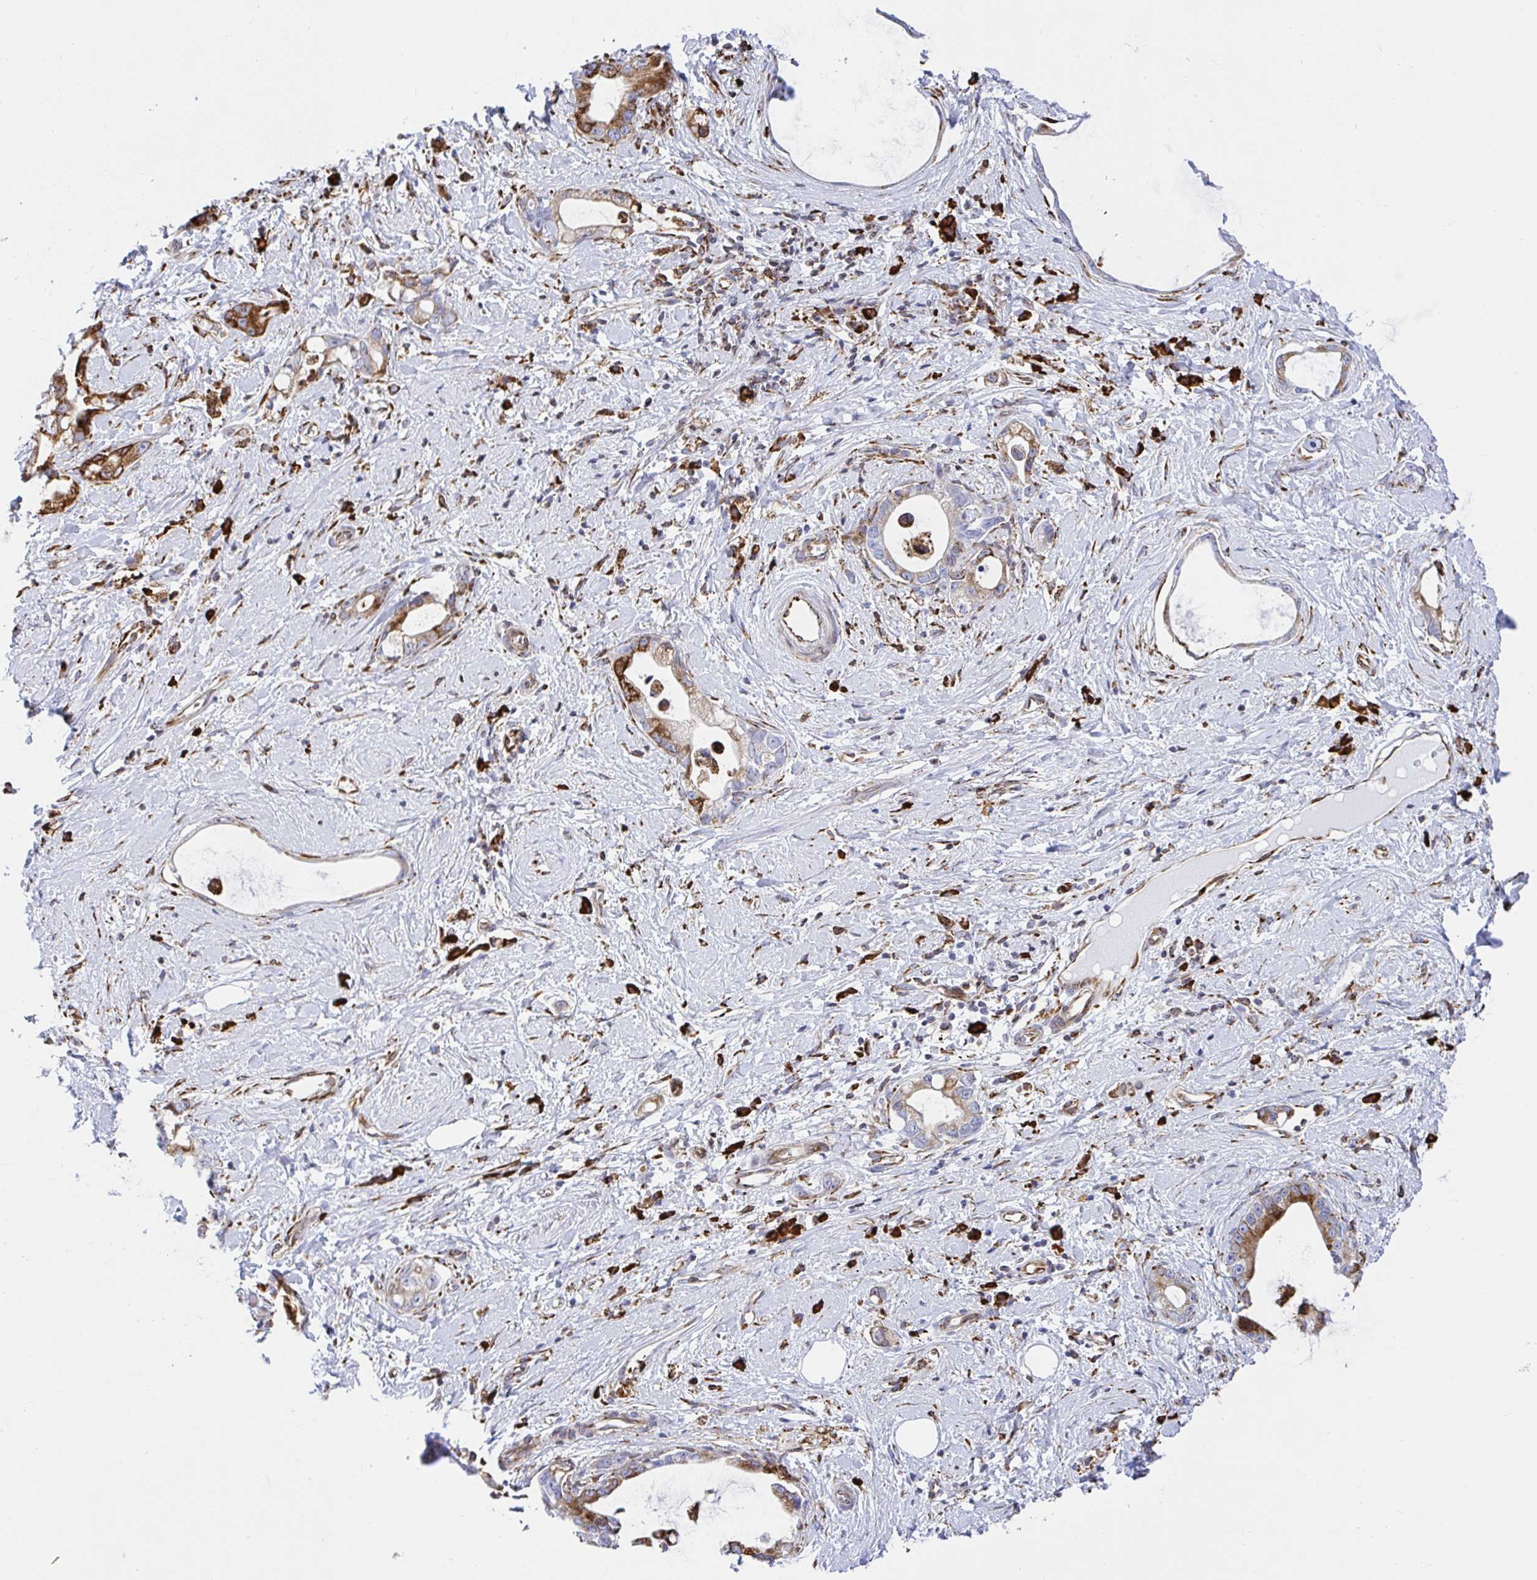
{"staining": {"intensity": "moderate", "quantity": "25%-75%", "location": "cytoplasmic/membranous"}, "tissue": "stomach cancer", "cell_type": "Tumor cells", "image_type": "cancer", "snomed": [{"axis": "morphology", "description": "Adenocarcinoma, NOS"}, {"axis": "topography", "description": "Stomach"}], "caption": "Stomach cancer was stained to show a protein in brown. There is medium levels of moderate cytoplasmic/membranous positivity in approximately 25%-75% of tumor cells.", "gene": "CLGN", "patient": {"sex": "male", "age": 55}}